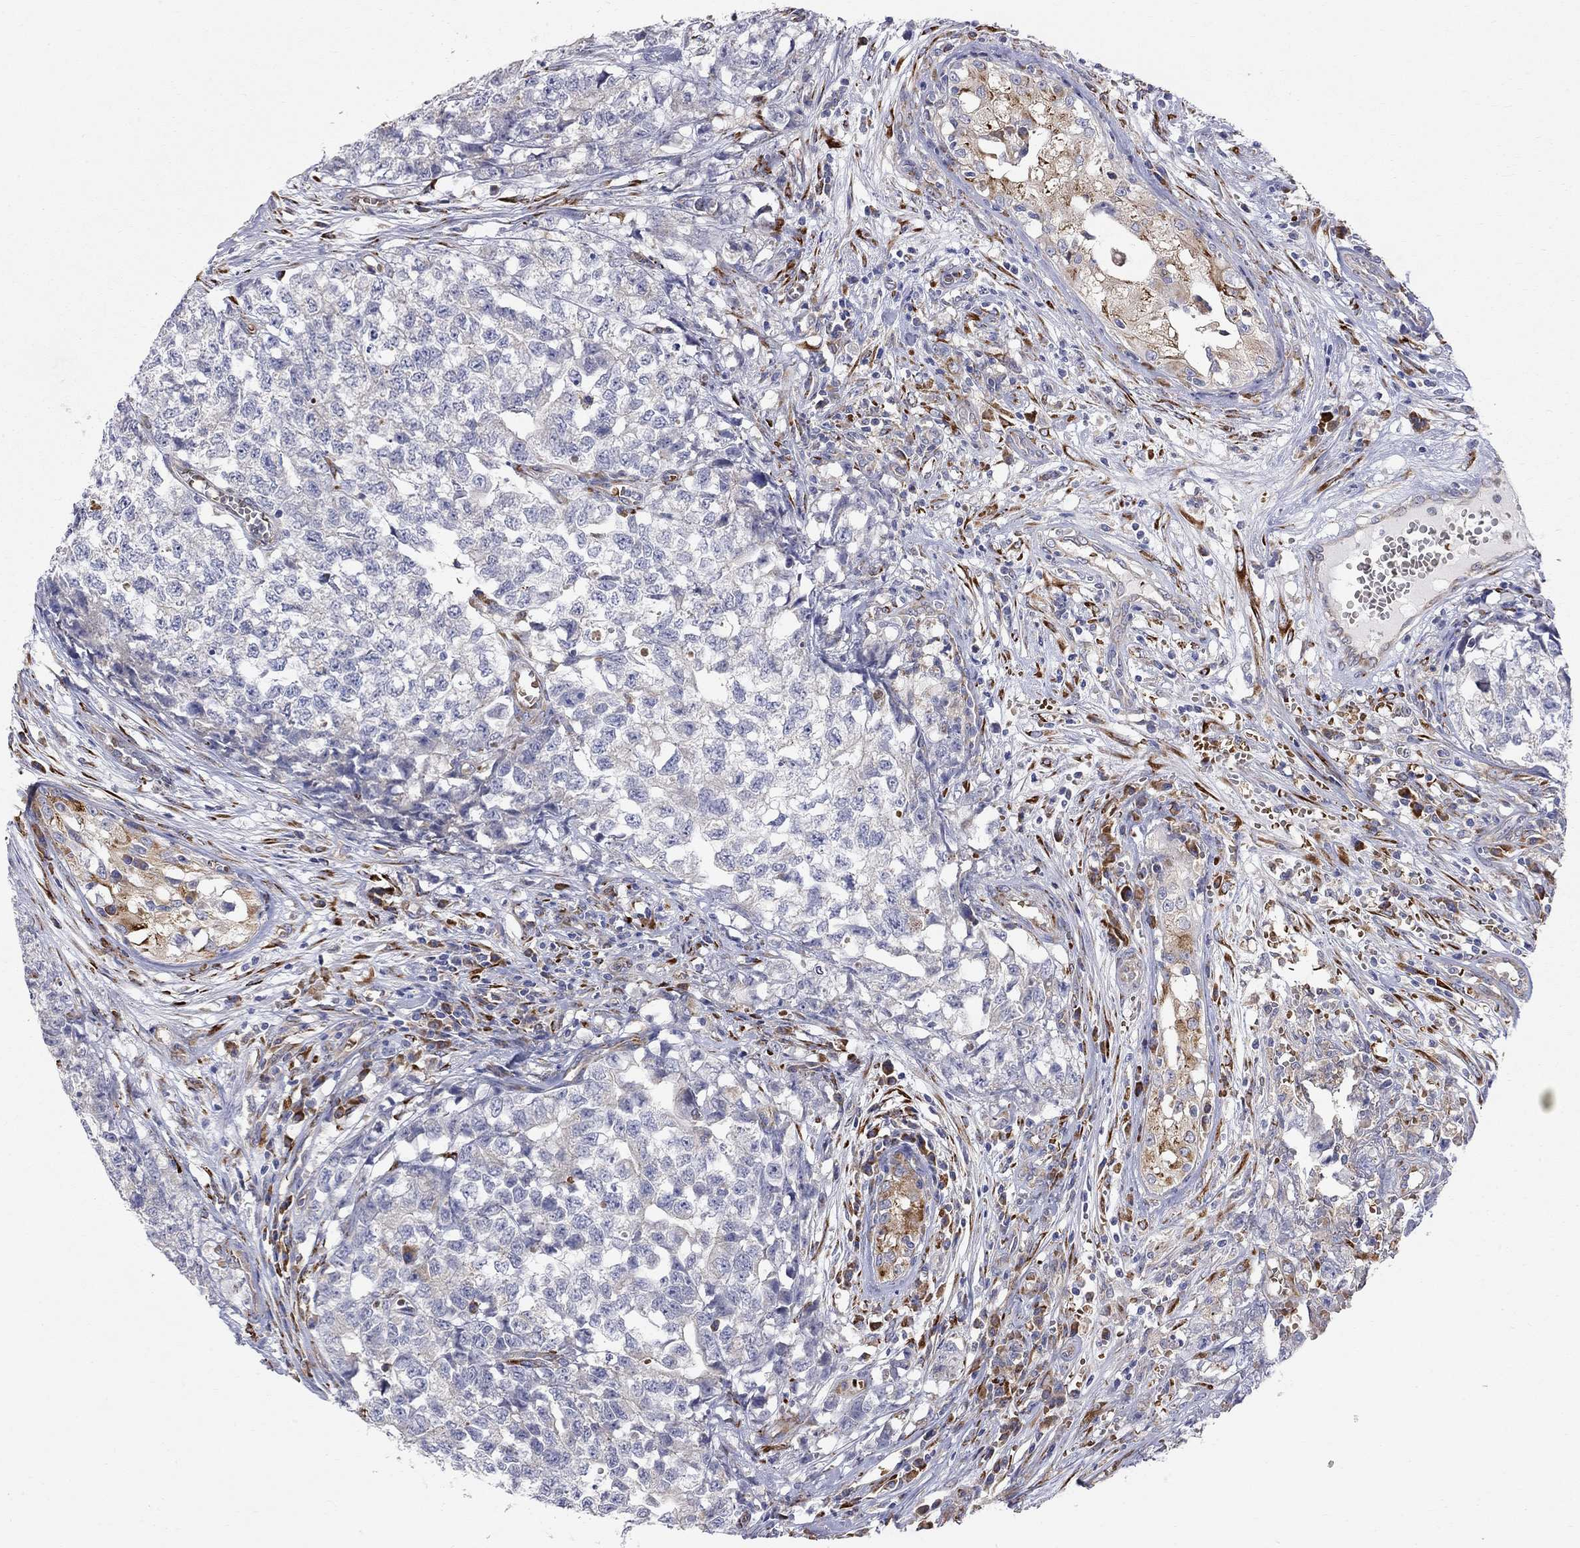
{"staining": {"intensity": "negative", "quantity": "none", "location": "none"}, "tissue": "testis cancer", "cell_type": "Tumor cells", "image_type": "cancer", "snomed": [{"axis": "morphology", "description": "Seminoma, NOS"}, {"axis": "morphology", "description": "Carcinoma, Embryonal, NOS"}, {"axis": "topography", "description": "Testis"}], "caption": "The image demonstrates no staining of tumor cells in testis cancer.", "gene": "CASTOR1", "patient": {"sex": "male", "age": 22}}